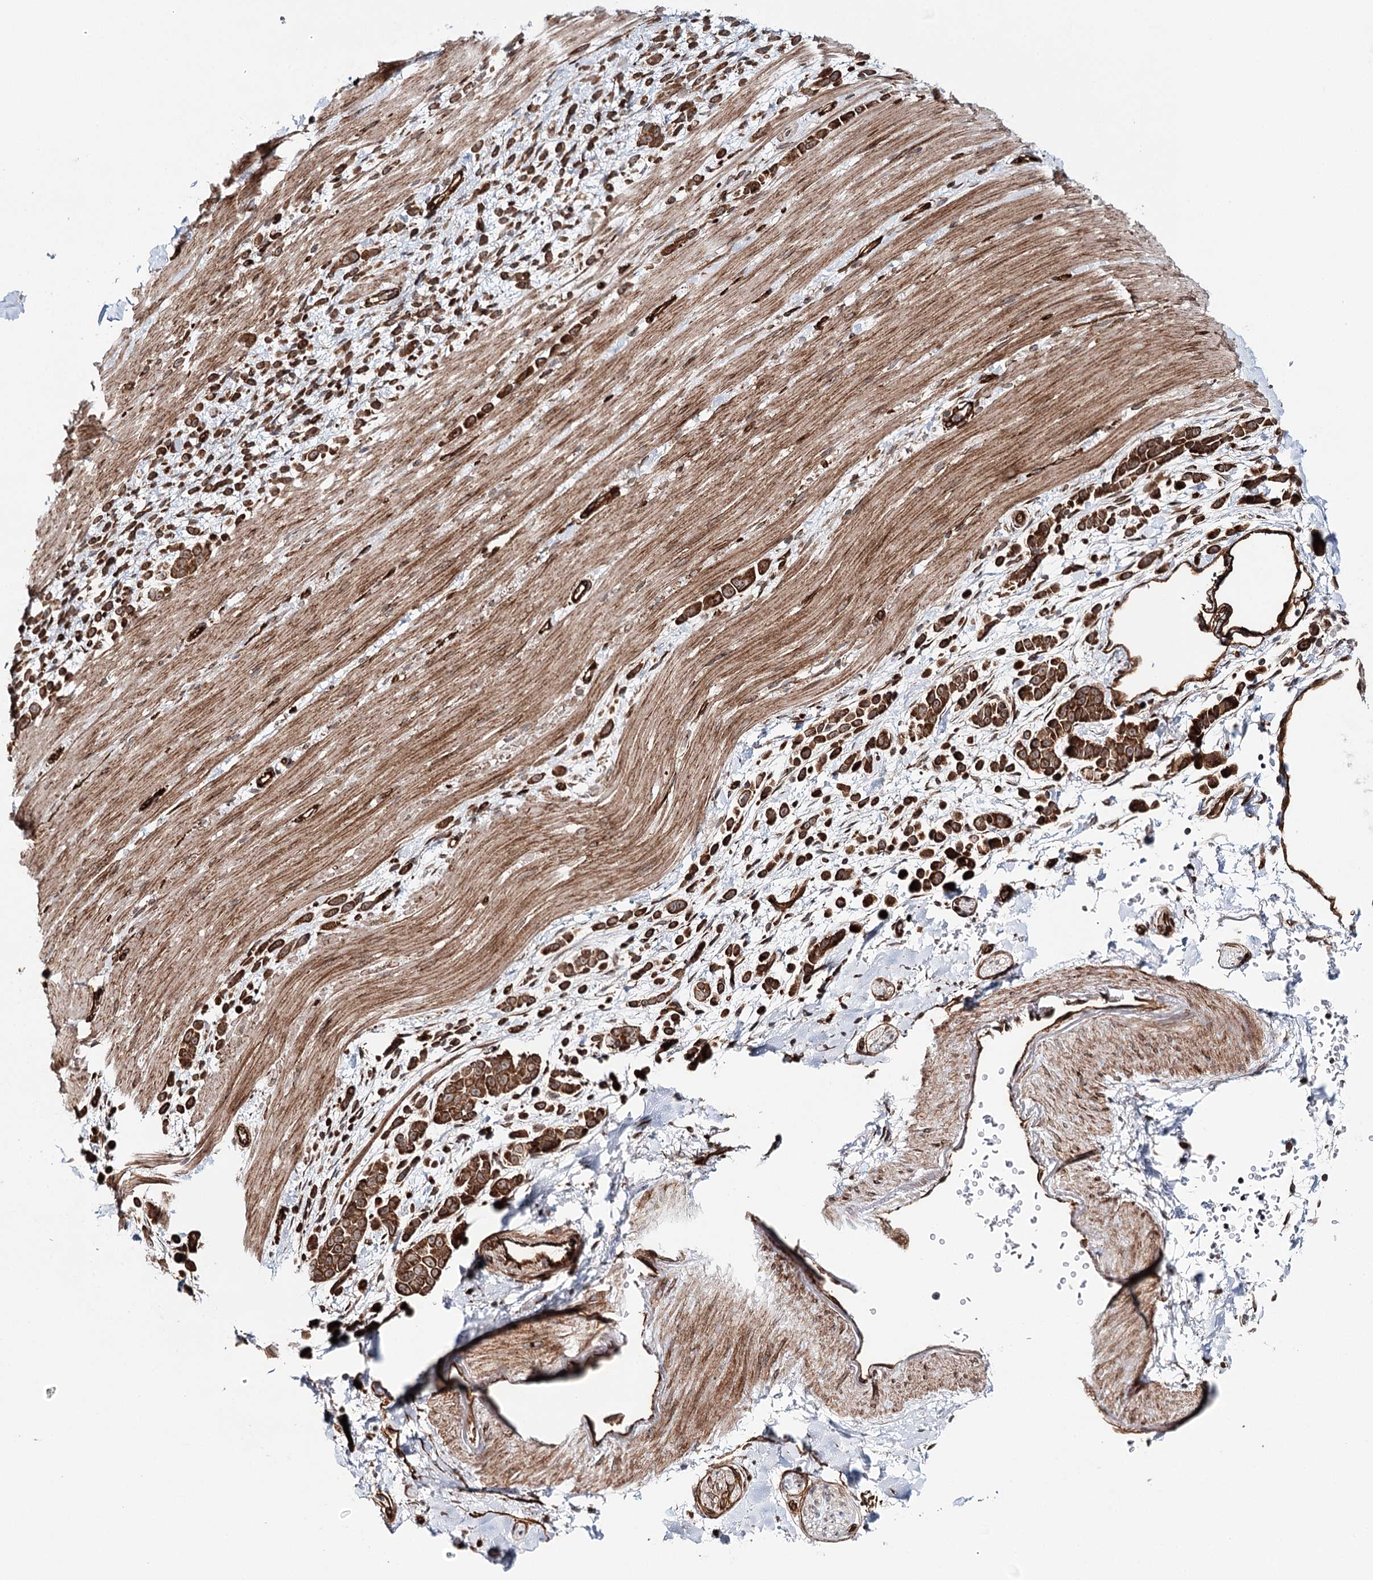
{"staining": {"intensity": "strong", "quantity": ">75%", "location": "cytoplasmic/membranous"}, "tissue": "pancreatic cancer", "cell_type": "Tumor cells", "image_type": "cancer", "snomed": [{"axis": "morphology", "description": "Normal tissue, NOS"}, {"axis": "morphology", "description": "Adenocarcinoma, NOS"}, {"axis": "topography", "description": "Pancreas"}], "caption": "Brown immunohistochemical staining in adenocarcinoma (pancreatic) demonstrates strong cytoplasmic/membranous expression in approximately >75% of tumor cells. (Brightfield microscopy of DAB IHC at high magnification).", "gene": "MKNK1", "patient": {"sex": "female", "age": 64}}